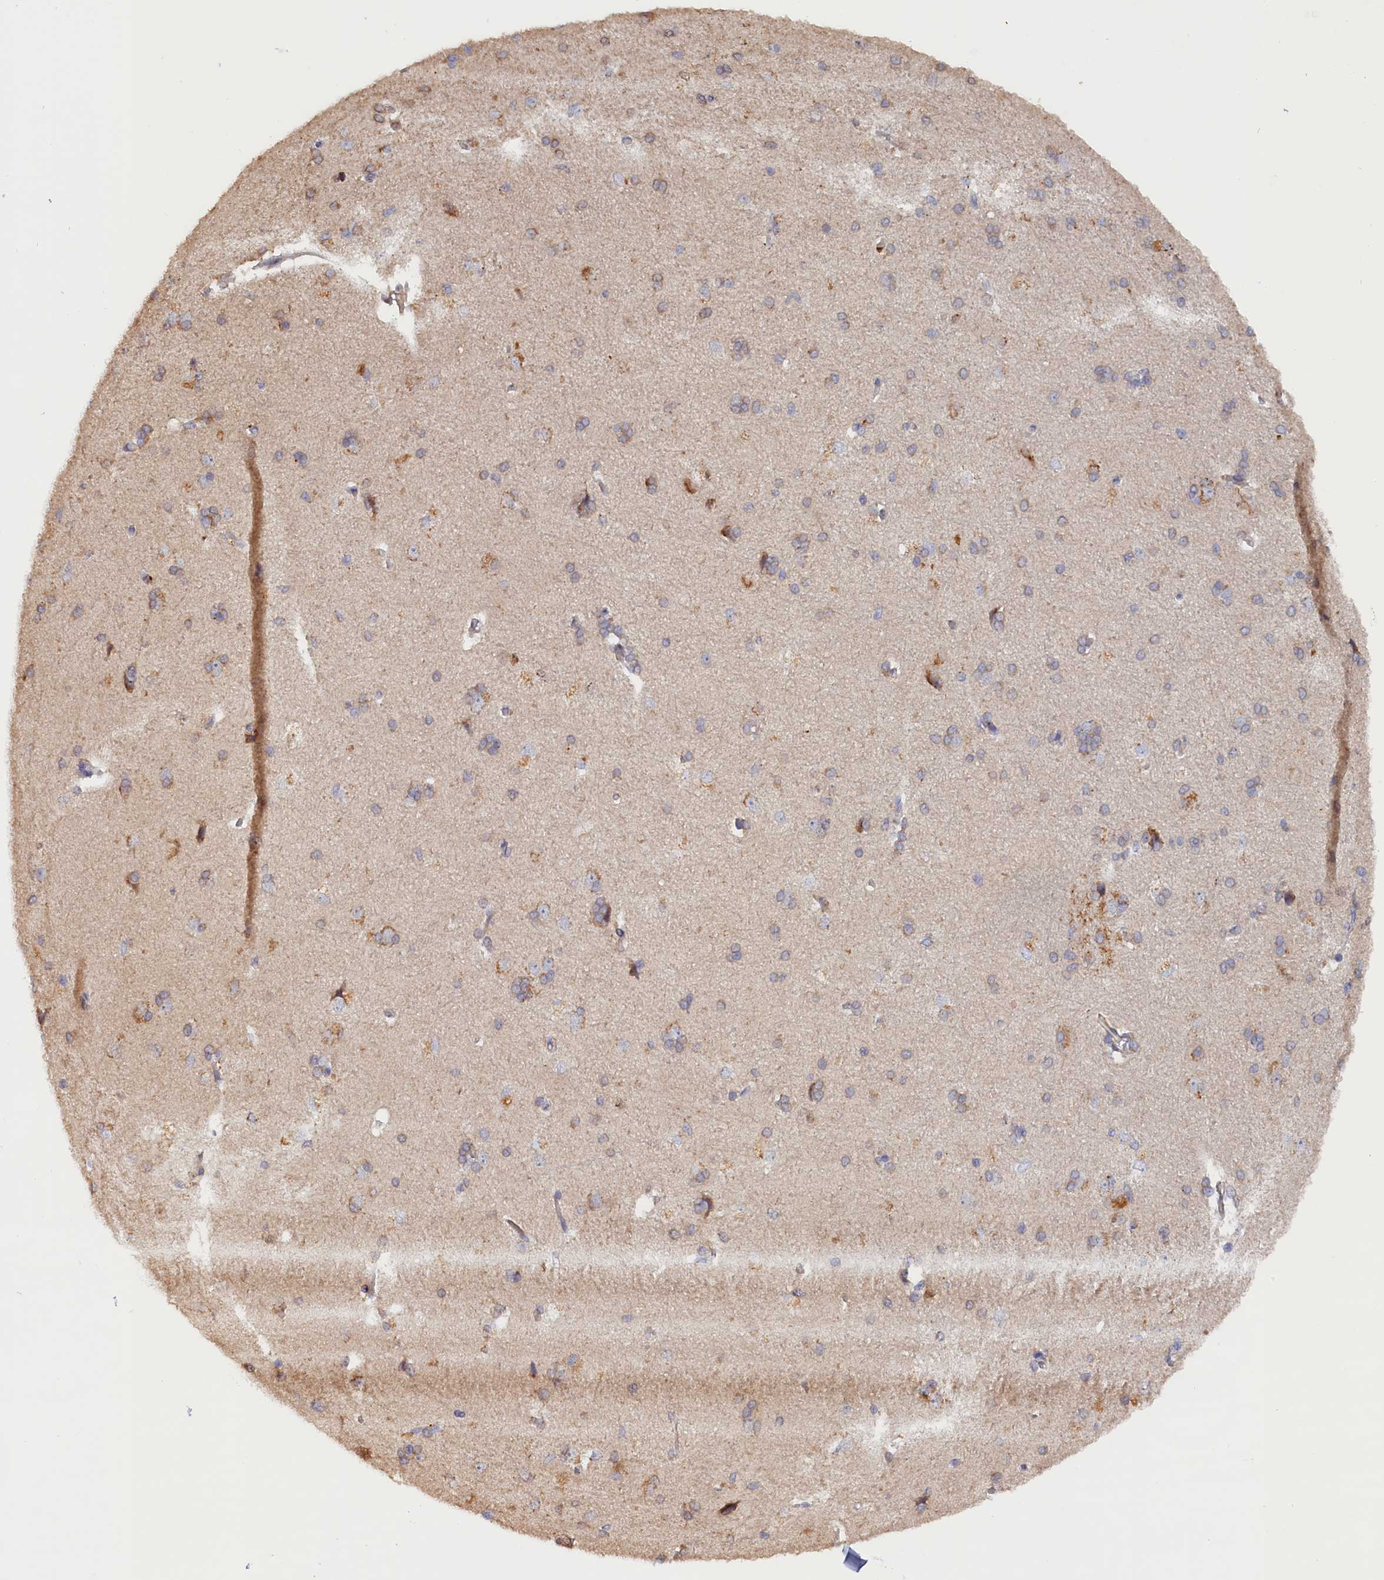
{"staining": {"intensity": "negative", "quantity": "none", "location": "none"}, "tissue": "cerebral cortex", "cell_type": "Endothelial cells", "image_type": "normal", "snomed": [{"axis": "morphology", "description": "Normal tissue, NOS"}, {"axis": "topography", "description": "Cerebral cortex"}], "caption": "The image exhibits no staining of endothelial cells in benign cerebral cortex.", "gene": "TANGO6", "patient": {"sex": "male", "age": 62}}